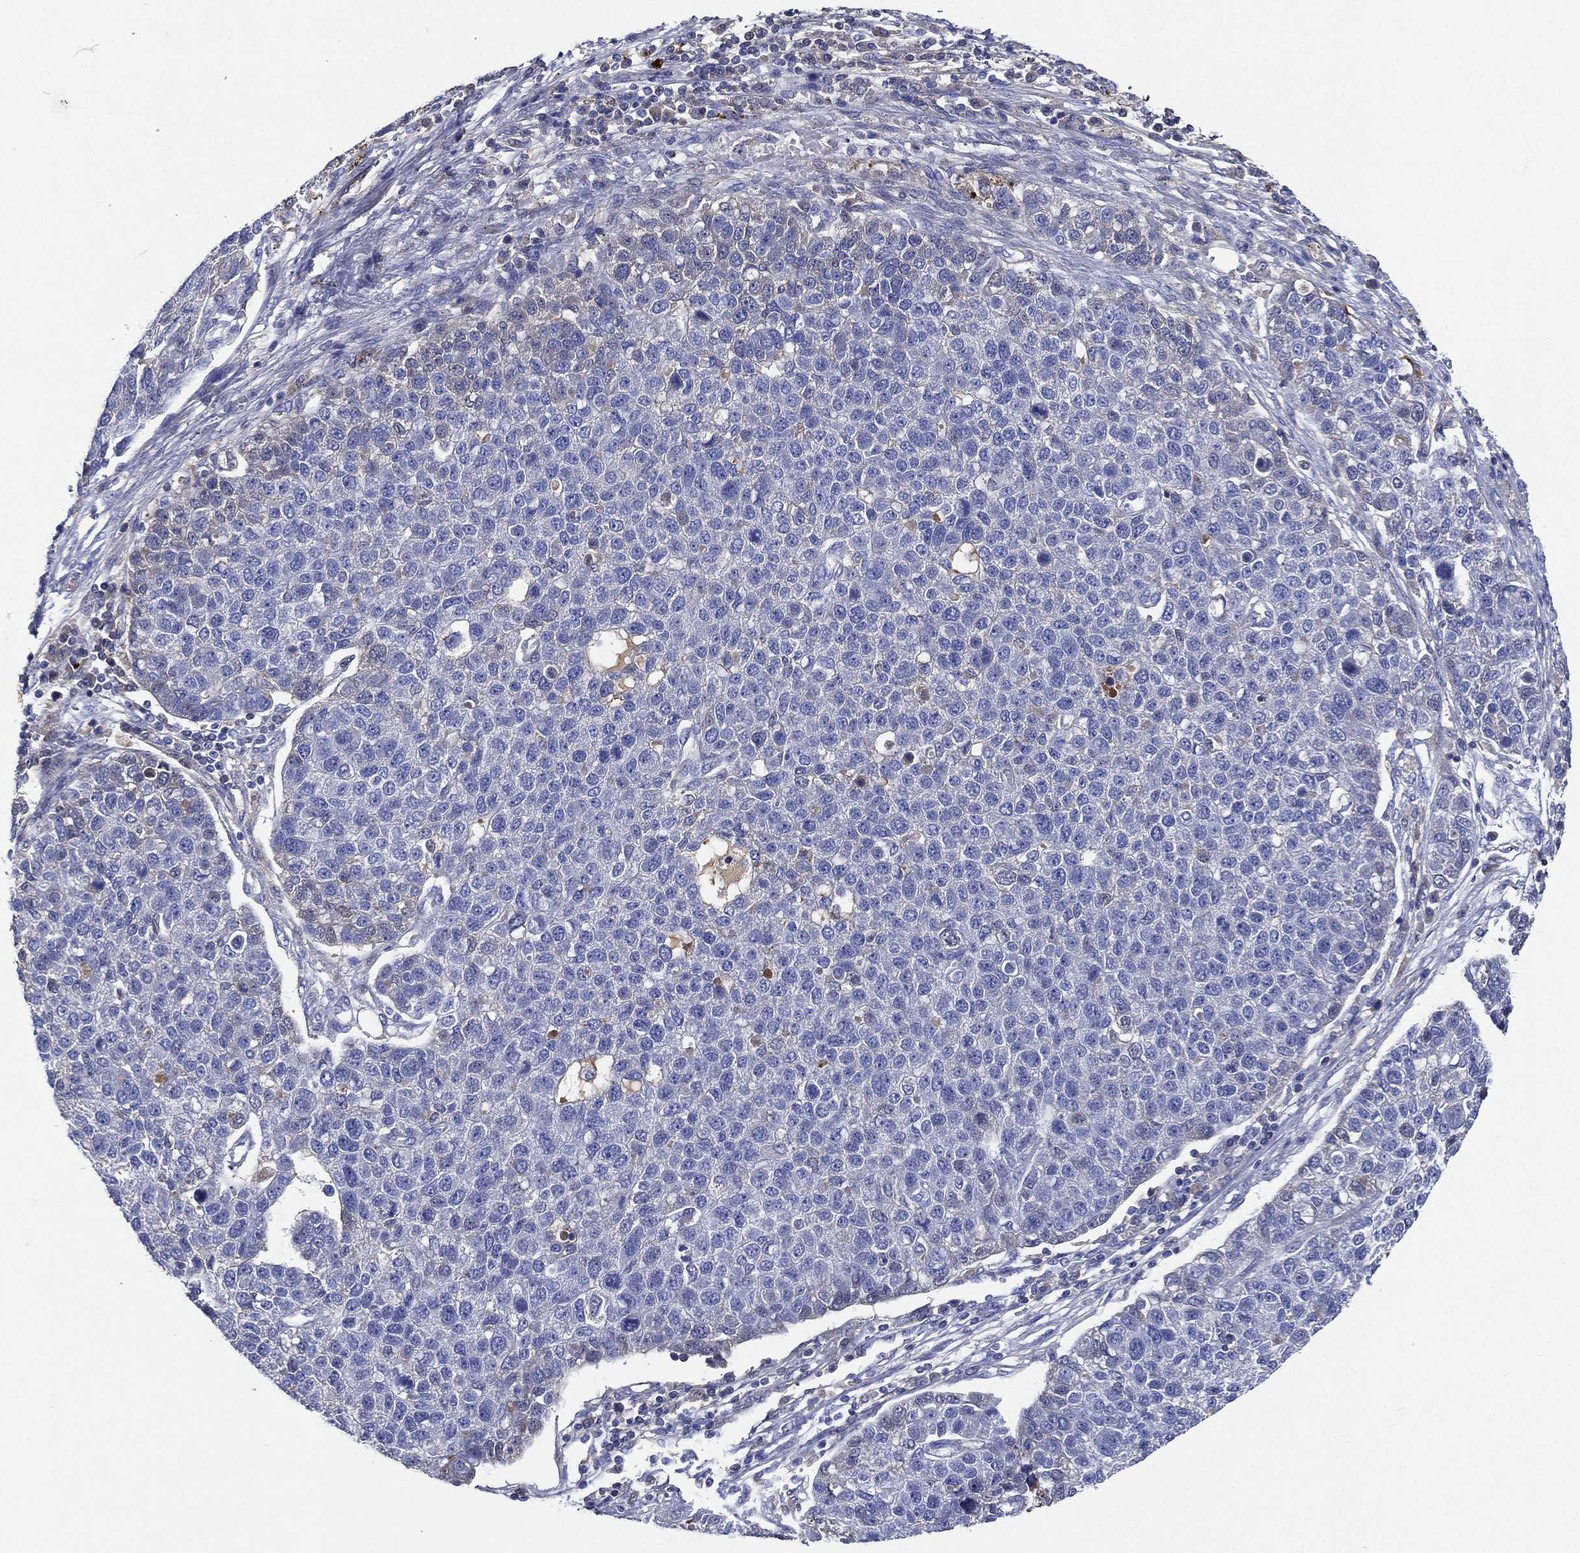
{"staining": {"intensity": "negative", "quantity": "none", "location": "none"}, "tissue": "pancreatic cancer", "cell_type": "Tumor cells", "image_type": "cancer", "snomed": [{"axis": "morphology", "description": "Adenocarcinoma, NOS"}, {"axis": "topography", "description": "Pancreas"}], "caption": "Human adenocarcinoma (pancreatic) stained for a protein using IHC shows no expression in tumor cells.", "gene": "TMPRSS11D", "patient": {"sex": "female", "age": 61}}